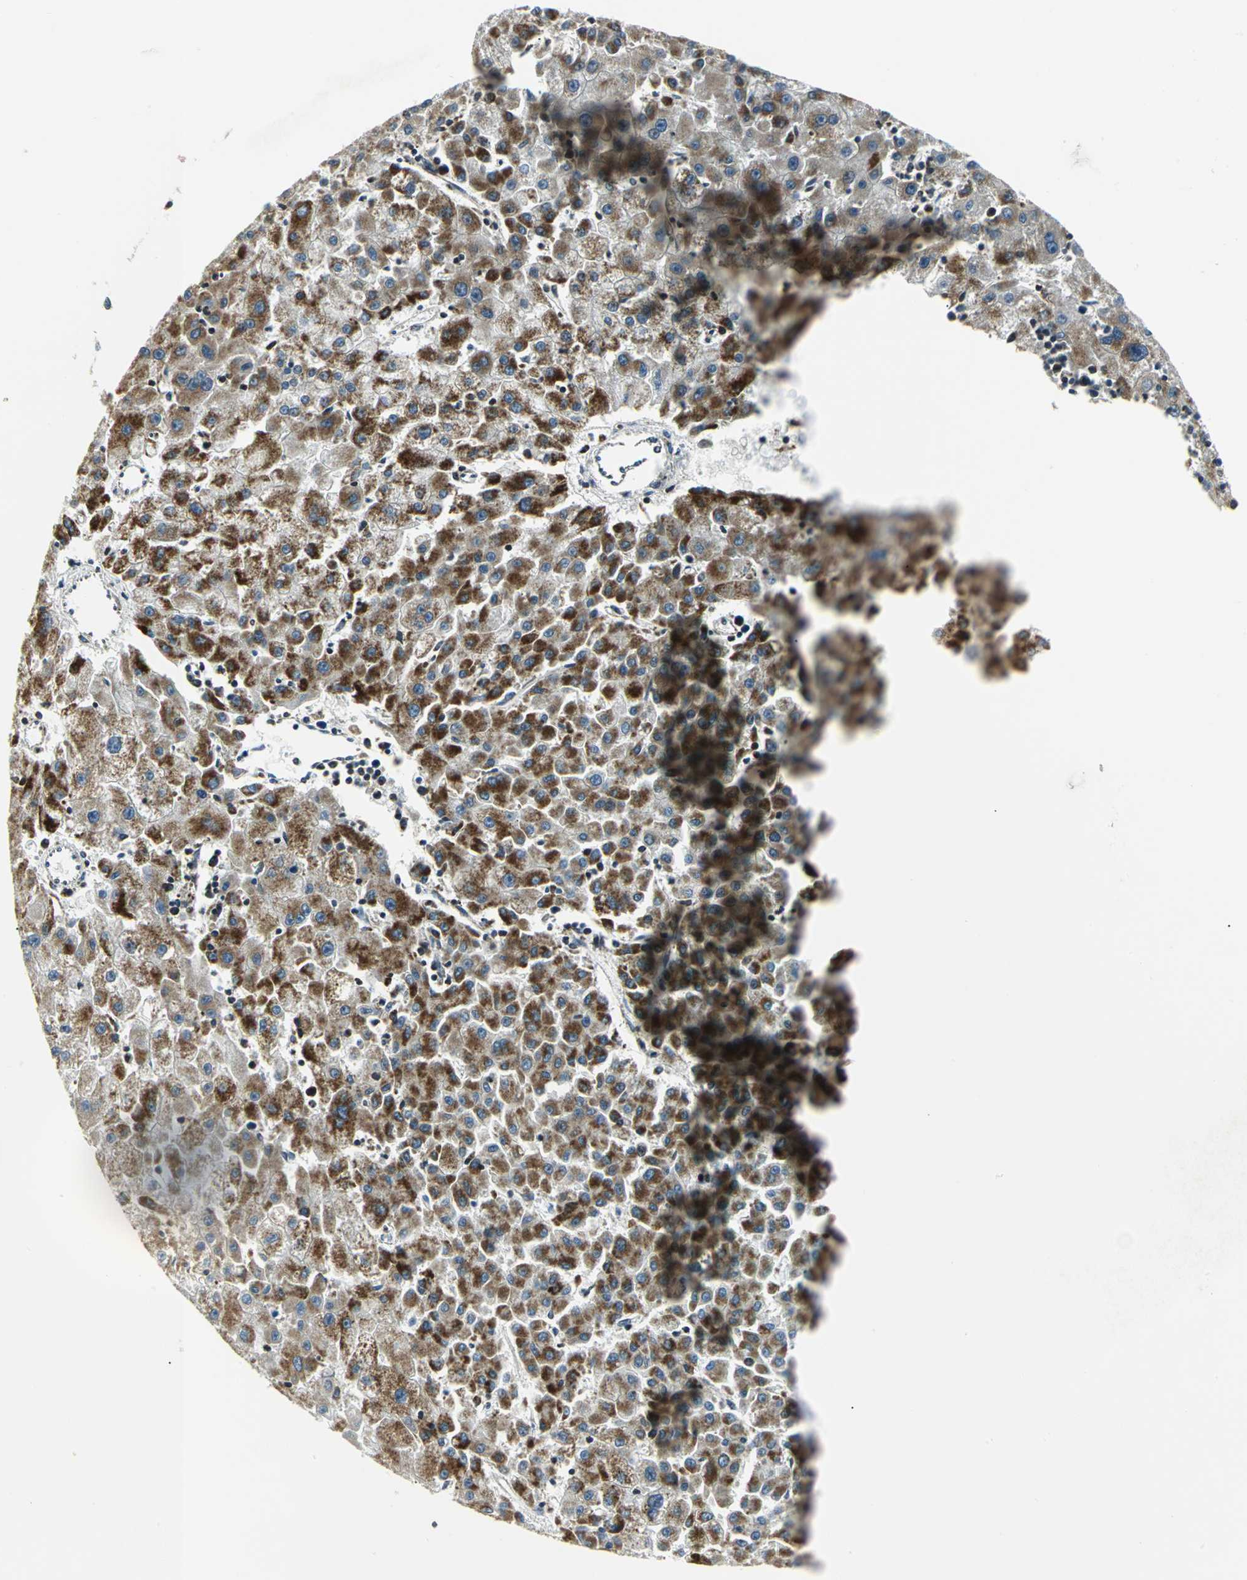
{"staining": {"intensity": "strong", "quantity": ">75%", "location": "cytoplasmic/membranous"}, "tissue": "liver cancer", "cell_type": "Tumor cells", "image_type": "cancer", "snomed": [{"axis": "morphology", "description": "Carcinoma, Hepatocellular, NOS"}, {"axis": "topography", "description": "Liver"}], "caption": "Immunohistochemical staining of human hepatocellular carcinoma (liver) demonstrates high levels of strong cytoplasmic/membranous positivity in about >75% of tumor cells. The staining was performed using DAB to visualize the protein expression in brown, while the nuclei were stained in blue with hematoxylin (Magnification: 20x).", "gene": "USP40", "patient": {"sex": "male", "age": 72}}